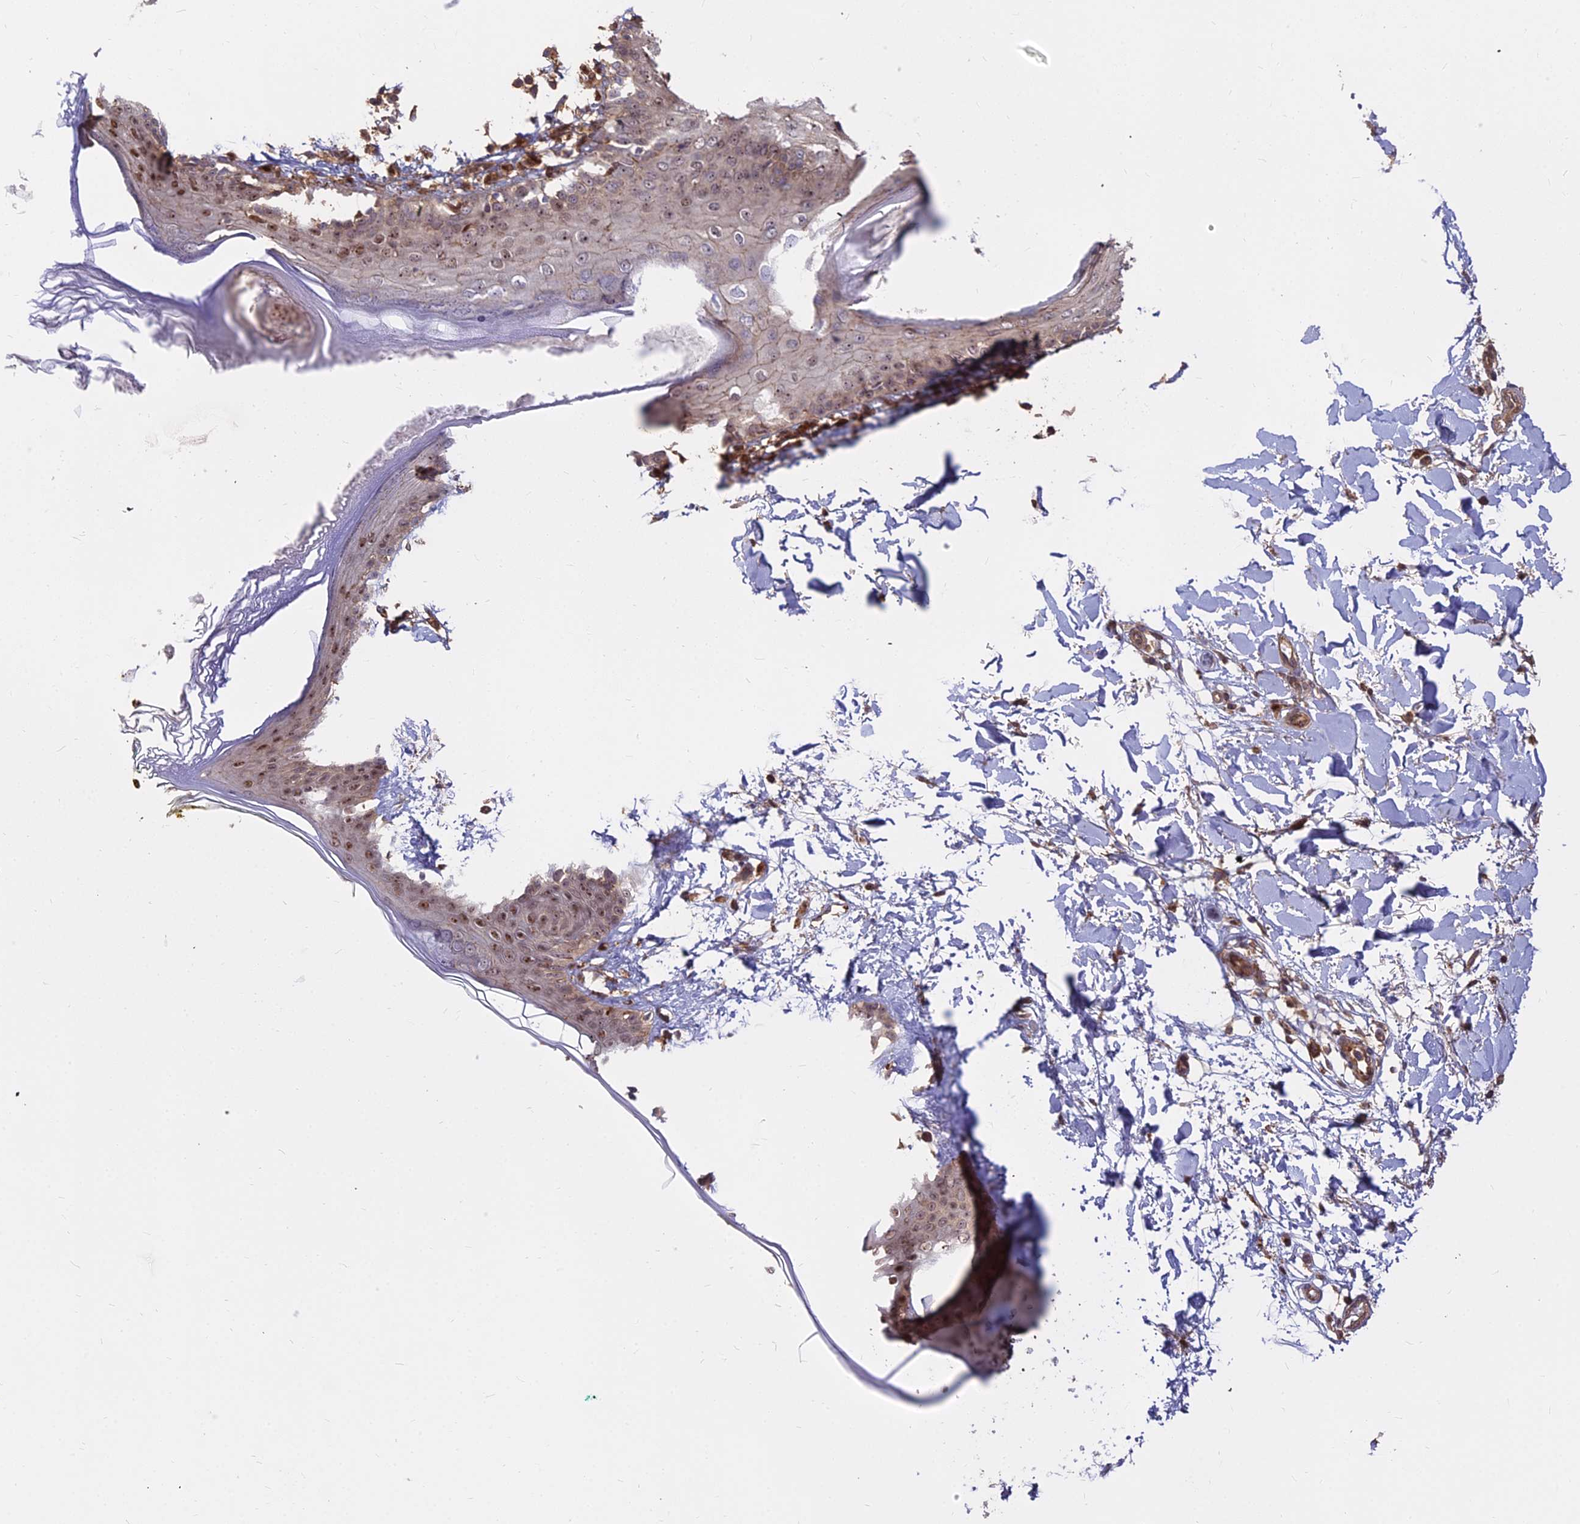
{"staining": {"intensity": "moderate", "quantity": ">75%", "location": "cytoplasmic/membranous,nuclear"}, "tissue": "skin", "cell_type": "Fibroblasts", "image_type": "normal", "snomed": [{"axis": "morphology", "description": "Normal tissue, NOS"}, {"axis": "topography", "description": "Skin"}], "caption": "Immunohistochemical staining of normal skin displays >75% levels of moderate cytoplasmic/membranous,nuclear protein positivity in about >75% of fibroblasts.", "gene": "TCEA3", "patient": {"sex": "female", "age": 34}}